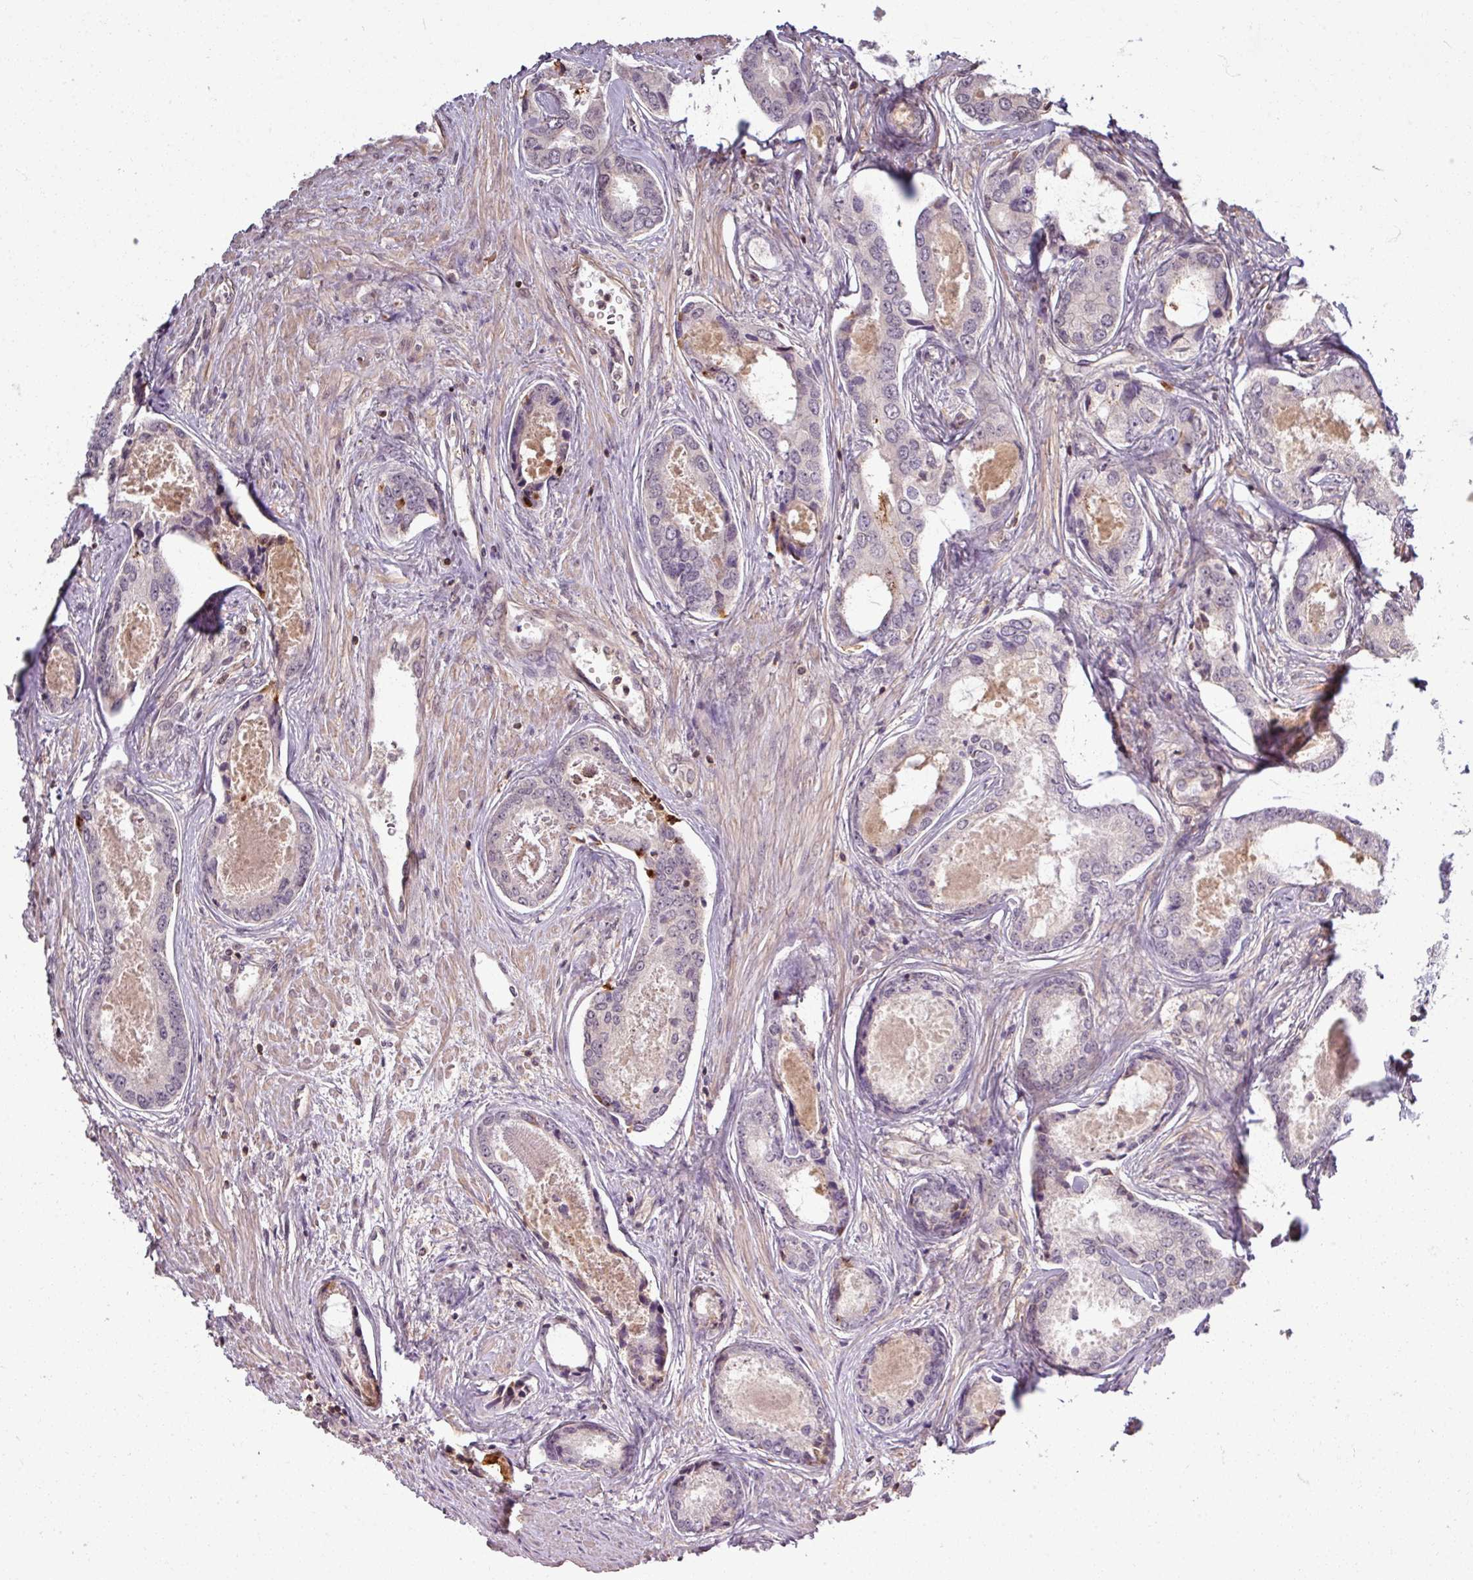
{"staining": {"intensity": "negative", "quantity": "none", "location": "none"}, "tissue": "prostate cancer", "cell_type": "Tumor cells", "image_type": "cancer", "snomed": [{"axis": "morphology", "description": "Adenocarcinoma, Low grade"}, {"axis": "topography", "description": "Prostate"}], "caption": "This is an immunohistochemistry micrograph of low-grade adenocarcinoma (prostate). There is no expression in tumor cells.", "gene": "TUSC3", "patient": {"sex": "male", "age": 68}}